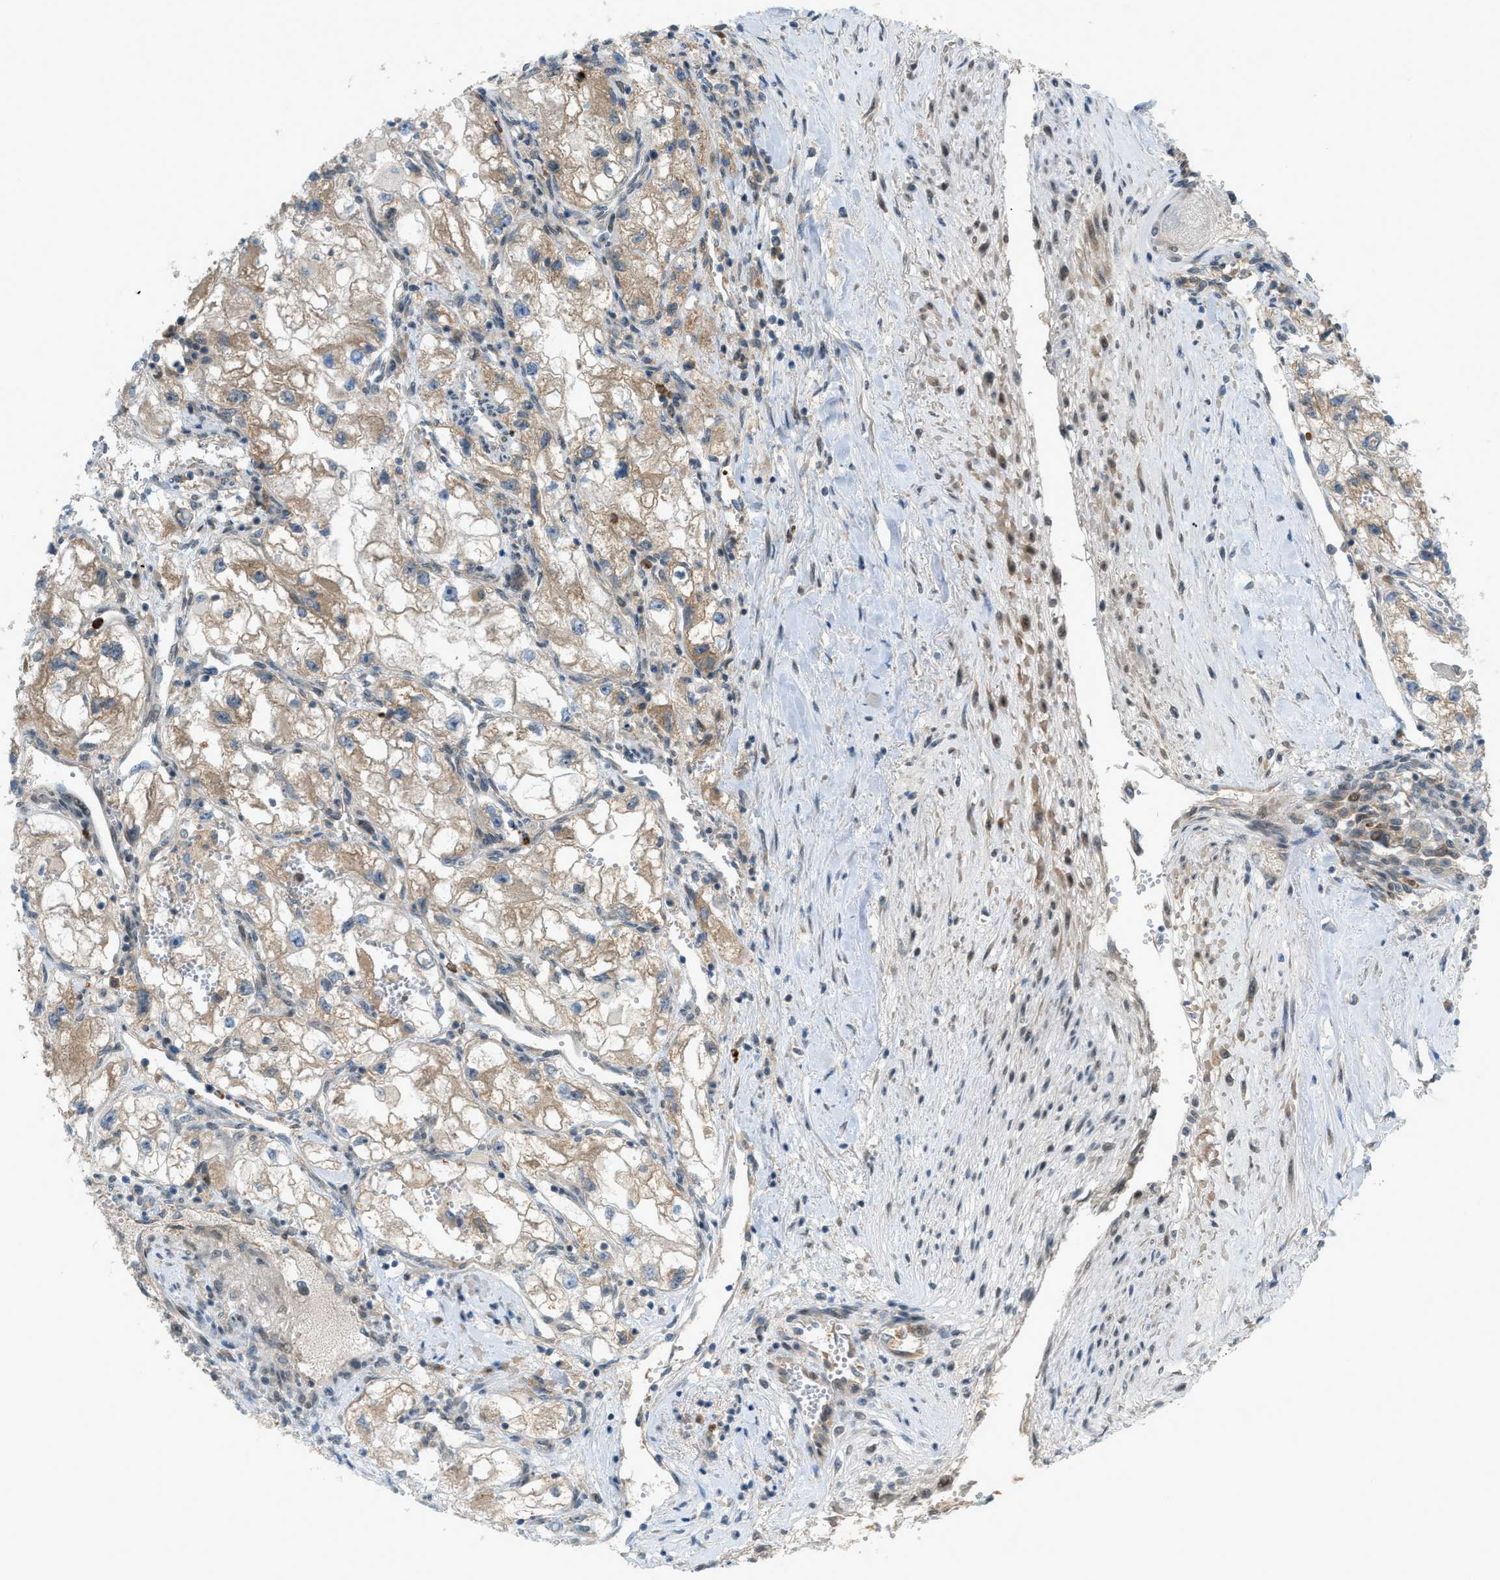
{"staining": {"intensity": "weak", "quantity": ">75%", "location": "cytoplasmic/membranous"}, "tissue": "renal cancer", "cell_type": "Tumor cells", "image_type": "cancer", "snomed": [{"axis": "morphology", "description": "Adenocarcinoma, NOS"}, {"axis": "topography", "description": "Kidney"}], "caption": "Protein expression analysis of human adenocarcinoma (renal) reveals weak cytoplasmic/membranous positivity in about >75% of tumor cells.", "gene": "DYRK1A", "patient": {"sex": "female", "age": 70}}